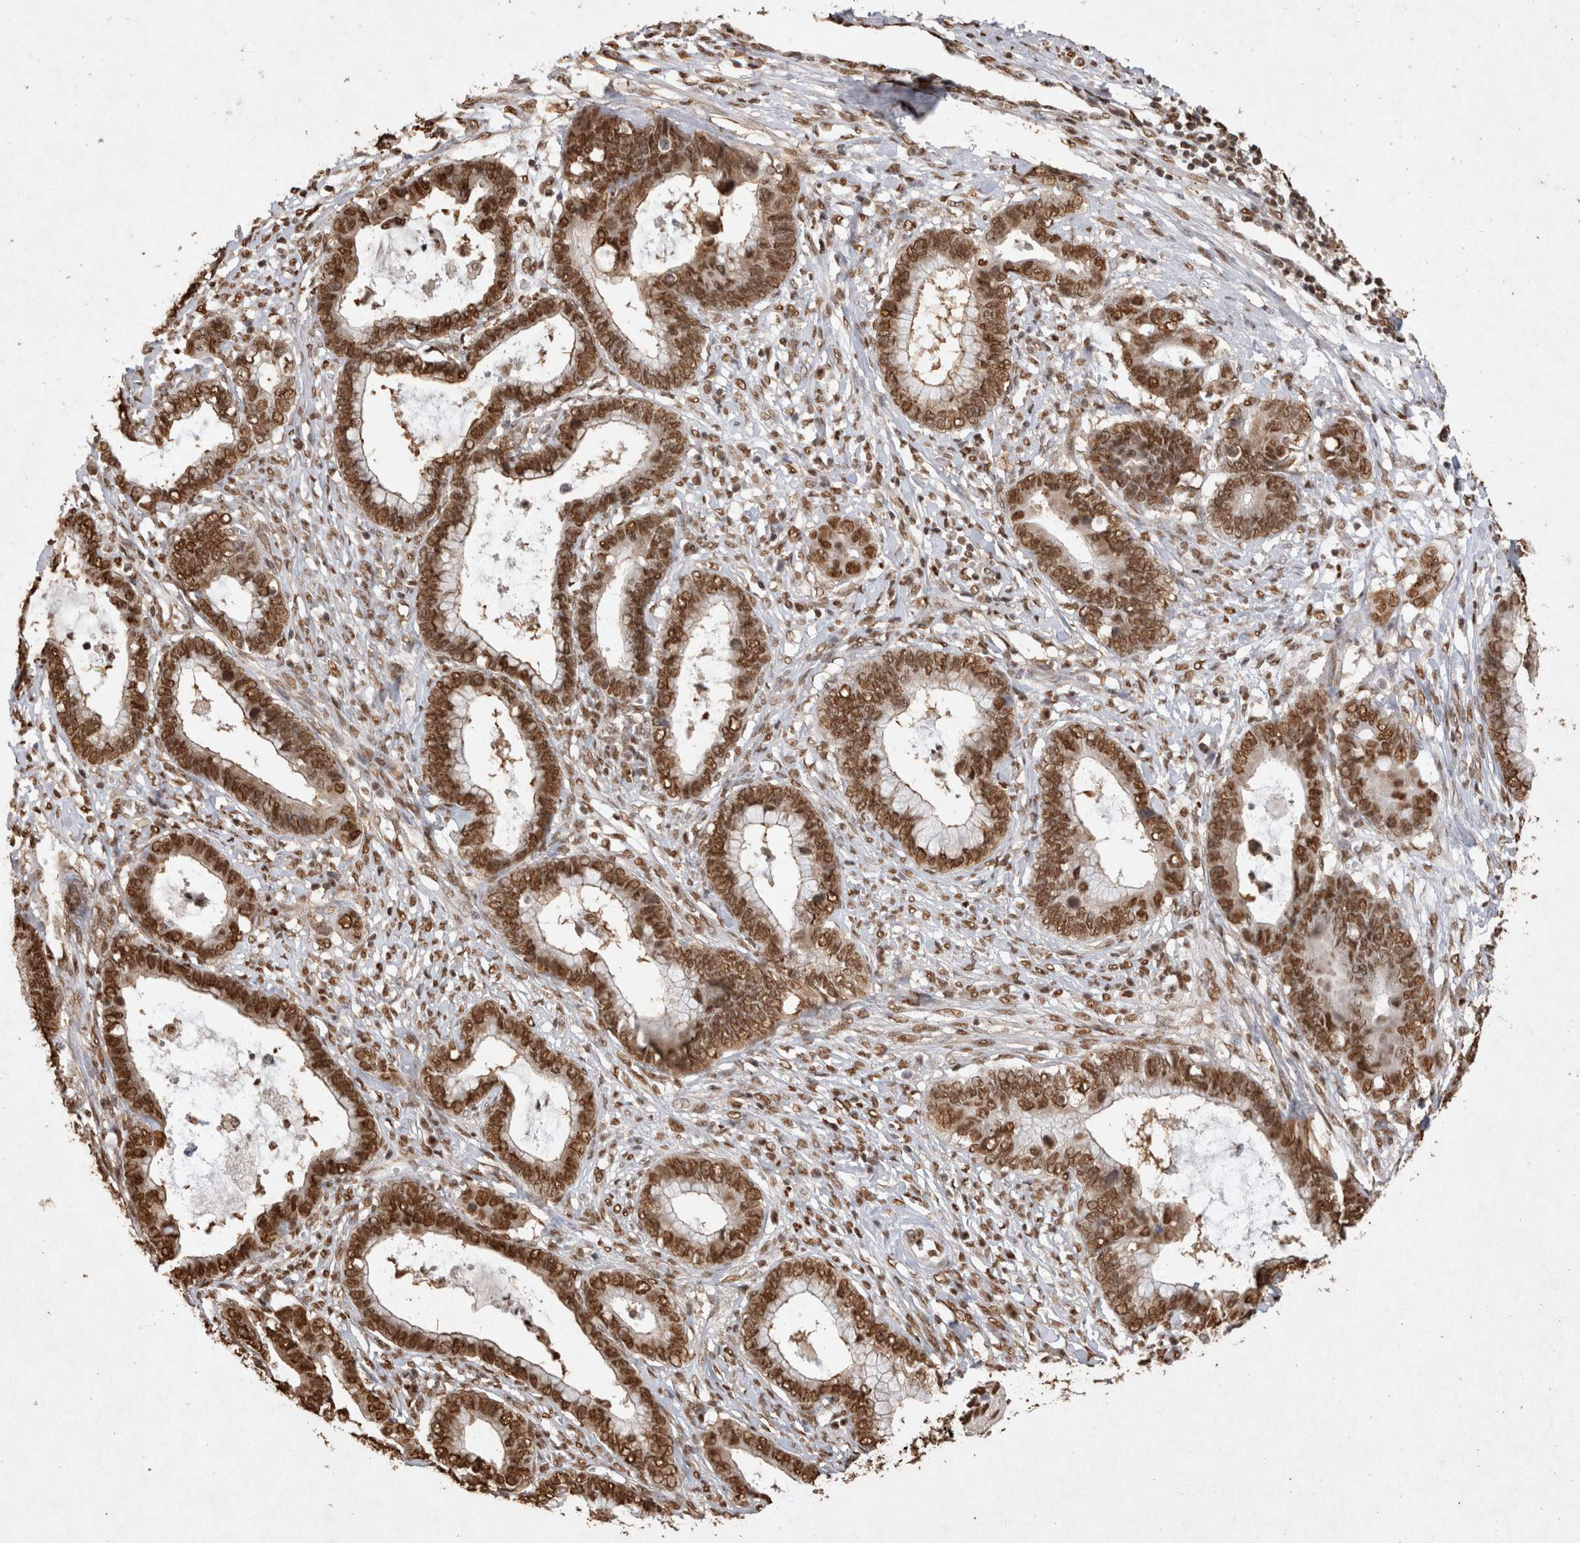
{"staining": {"intensity": "strong", "quantity": ">75%", "location": "cytoplasmic/membranous,nuclear"}, "tissue": "cervical cancer", "cell_type": "Tumor cells", "image_type": "cancer", "snomed": [{"axis": "morphology", "description": "Adenocarcinoma, NOS"}, {"axis": "topography", "description": "Cervix"}], "caption": "Immunohistochemistry (DAB (3,3'-diaminobenzidine)) staining of human cervical adenocarcinoma reveals strong cytoplasmic/membranous and nuclear protein positivity in about >75% of tumor cells.", "gene": "HDGF", "patient": {"sex": "female", "age": 44}}